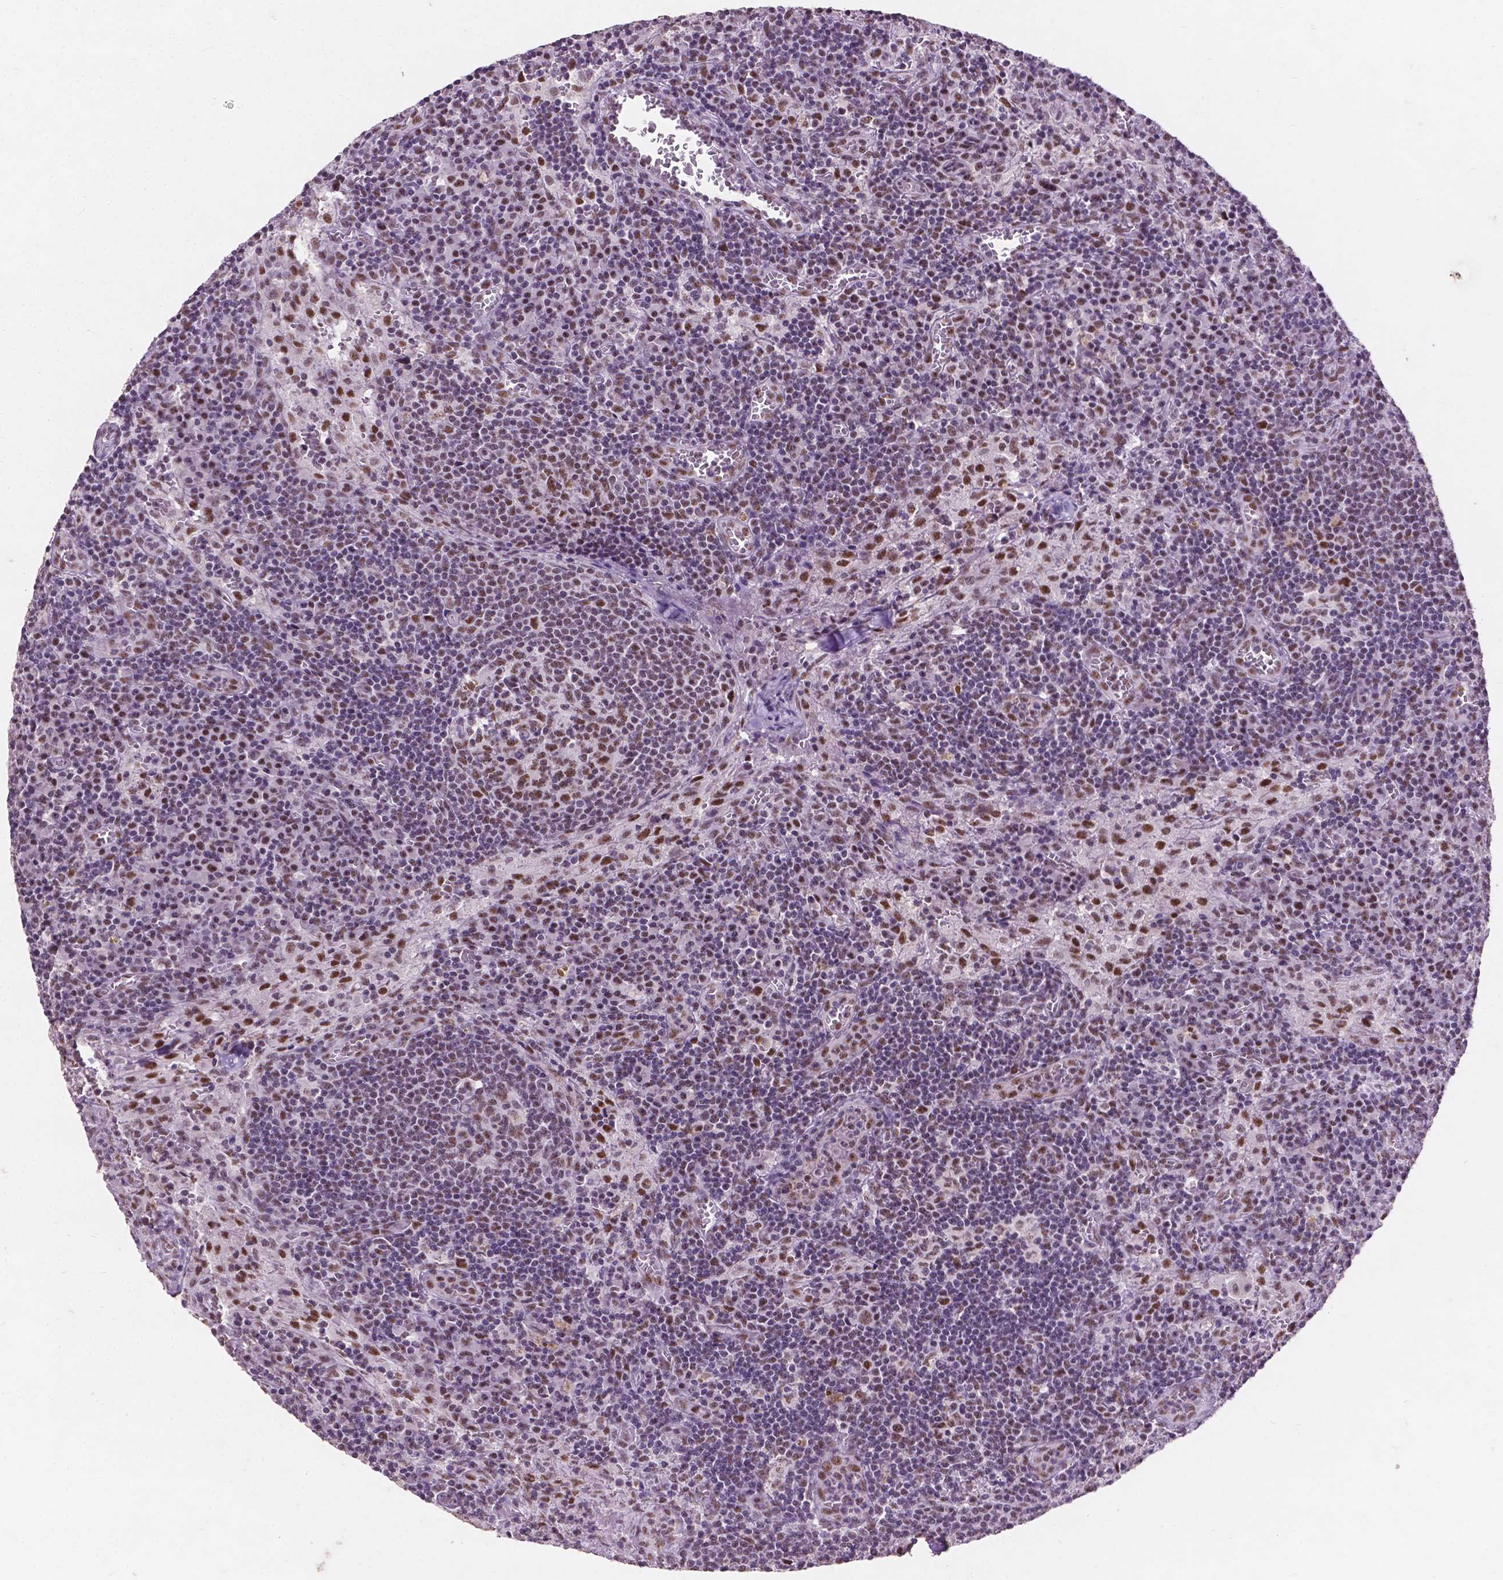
{"staining": {"intensity": "moderate", "quantity": "<25%", "location": "nuclear"}, "tissue": "lymph node", "cell_type": "Germinal center cells", "image_type": "normal", "snomed": [{"axis": "morphology", "description": "Normal tissue, NOS"}, {"axis": "topography", "description": "Lymph node"}], "caption": "A histopathology image showing moderate nuclear positivity in about <25% of germinal center cells in unremarkable lymph node, as visualized by brown immunohistochemical staining.", "gene": "COIL", "patient": {"sex": "male", "age": 62}}